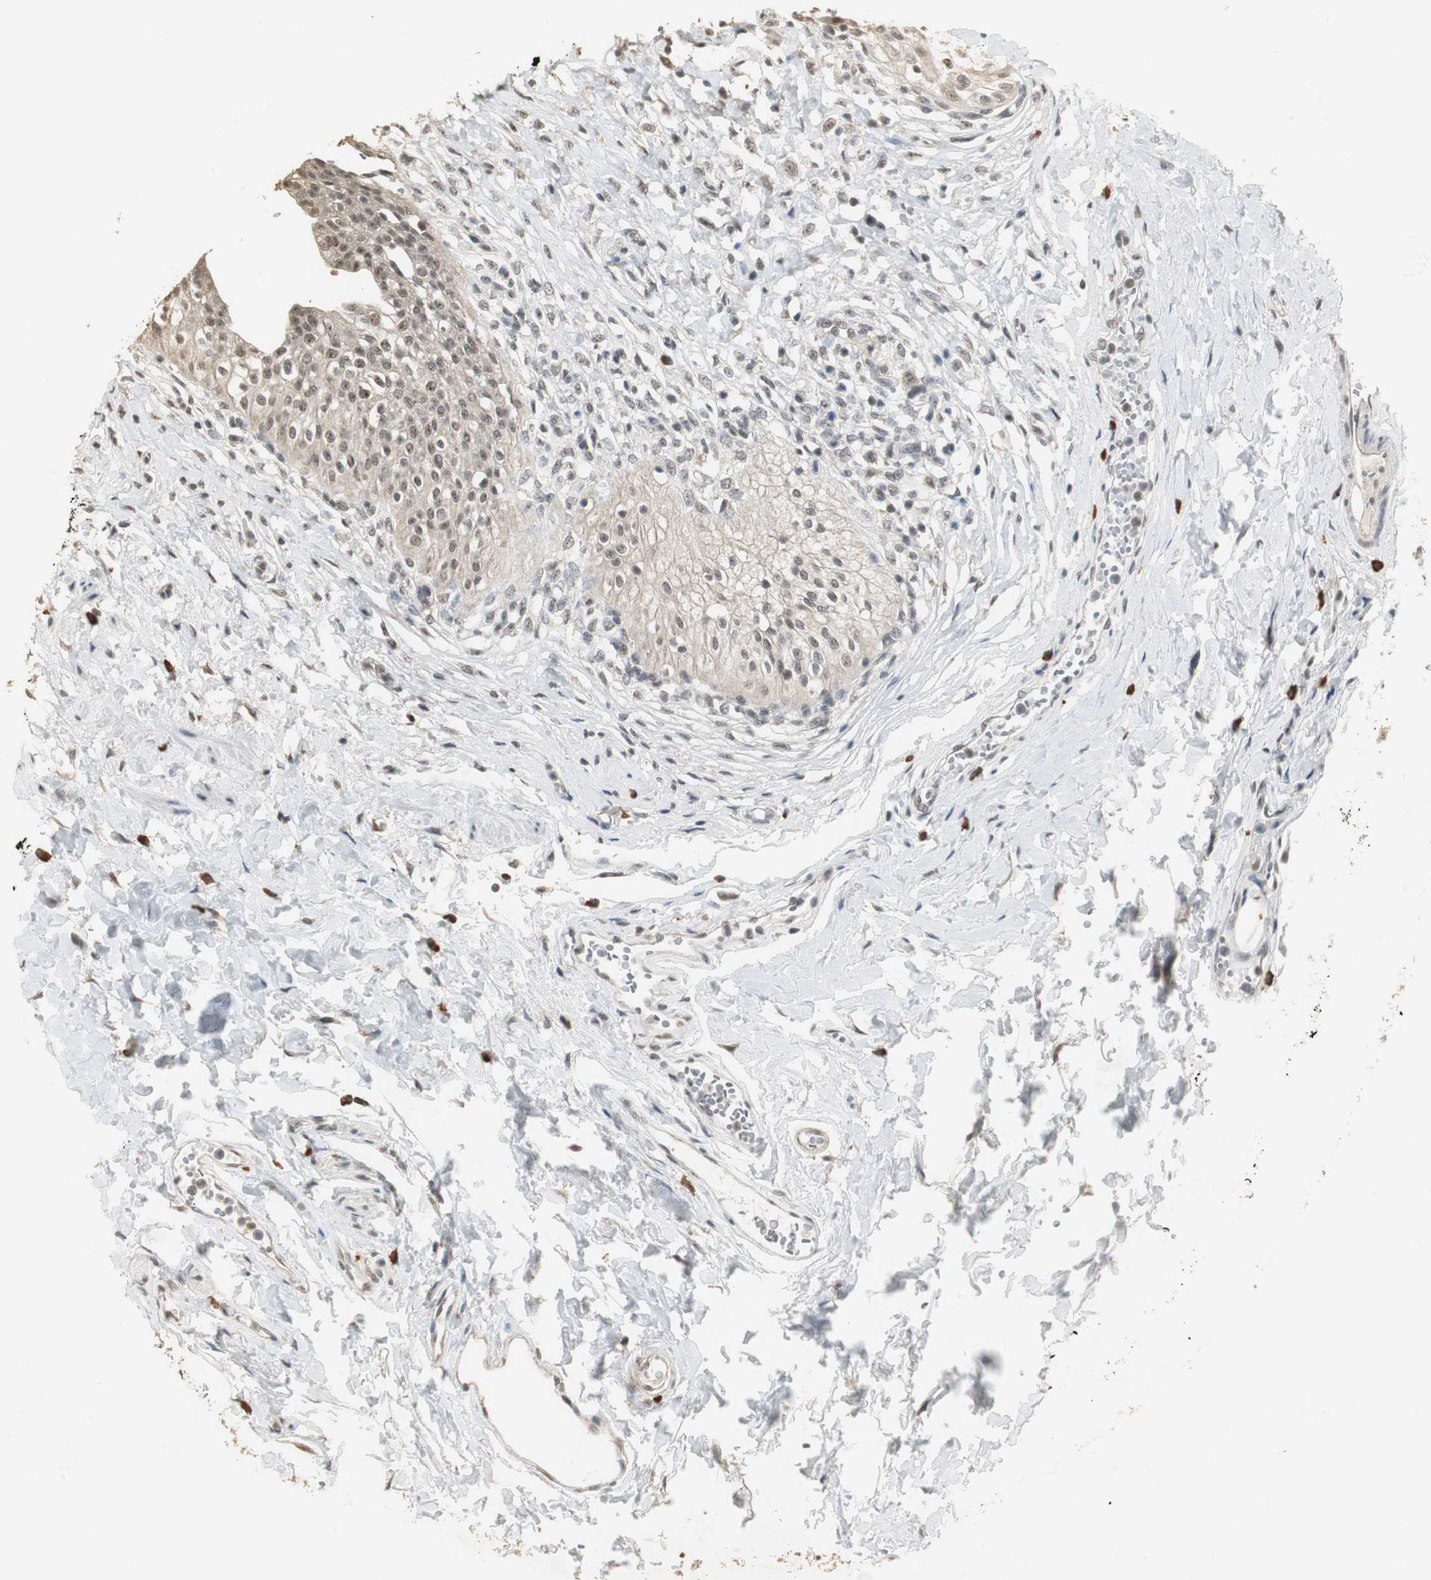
{"staining": {"intensity": "moderate", "quantity": ">75%", "location": "cytoplasmic/membranous,nuclear"}, "tissue": "urinary bladder", "cell_type": "Urothelial cells", "image_type": "normal", "snomed": [{"axis": "morphology", "description": "Normal tissue, NOS"}, {"axis": "topography", "description": "Urinary bladder"}], "caption": "A brown stain highlights moderate cytoplasmic/membranous,nuclear staining of a protein in urothelial cells of benign urinary bladder. (Brightfield microscopy of DAB IHC at high magnification).", "gene": "ELOA", "patient": {"sex": "female", "age": 80}}